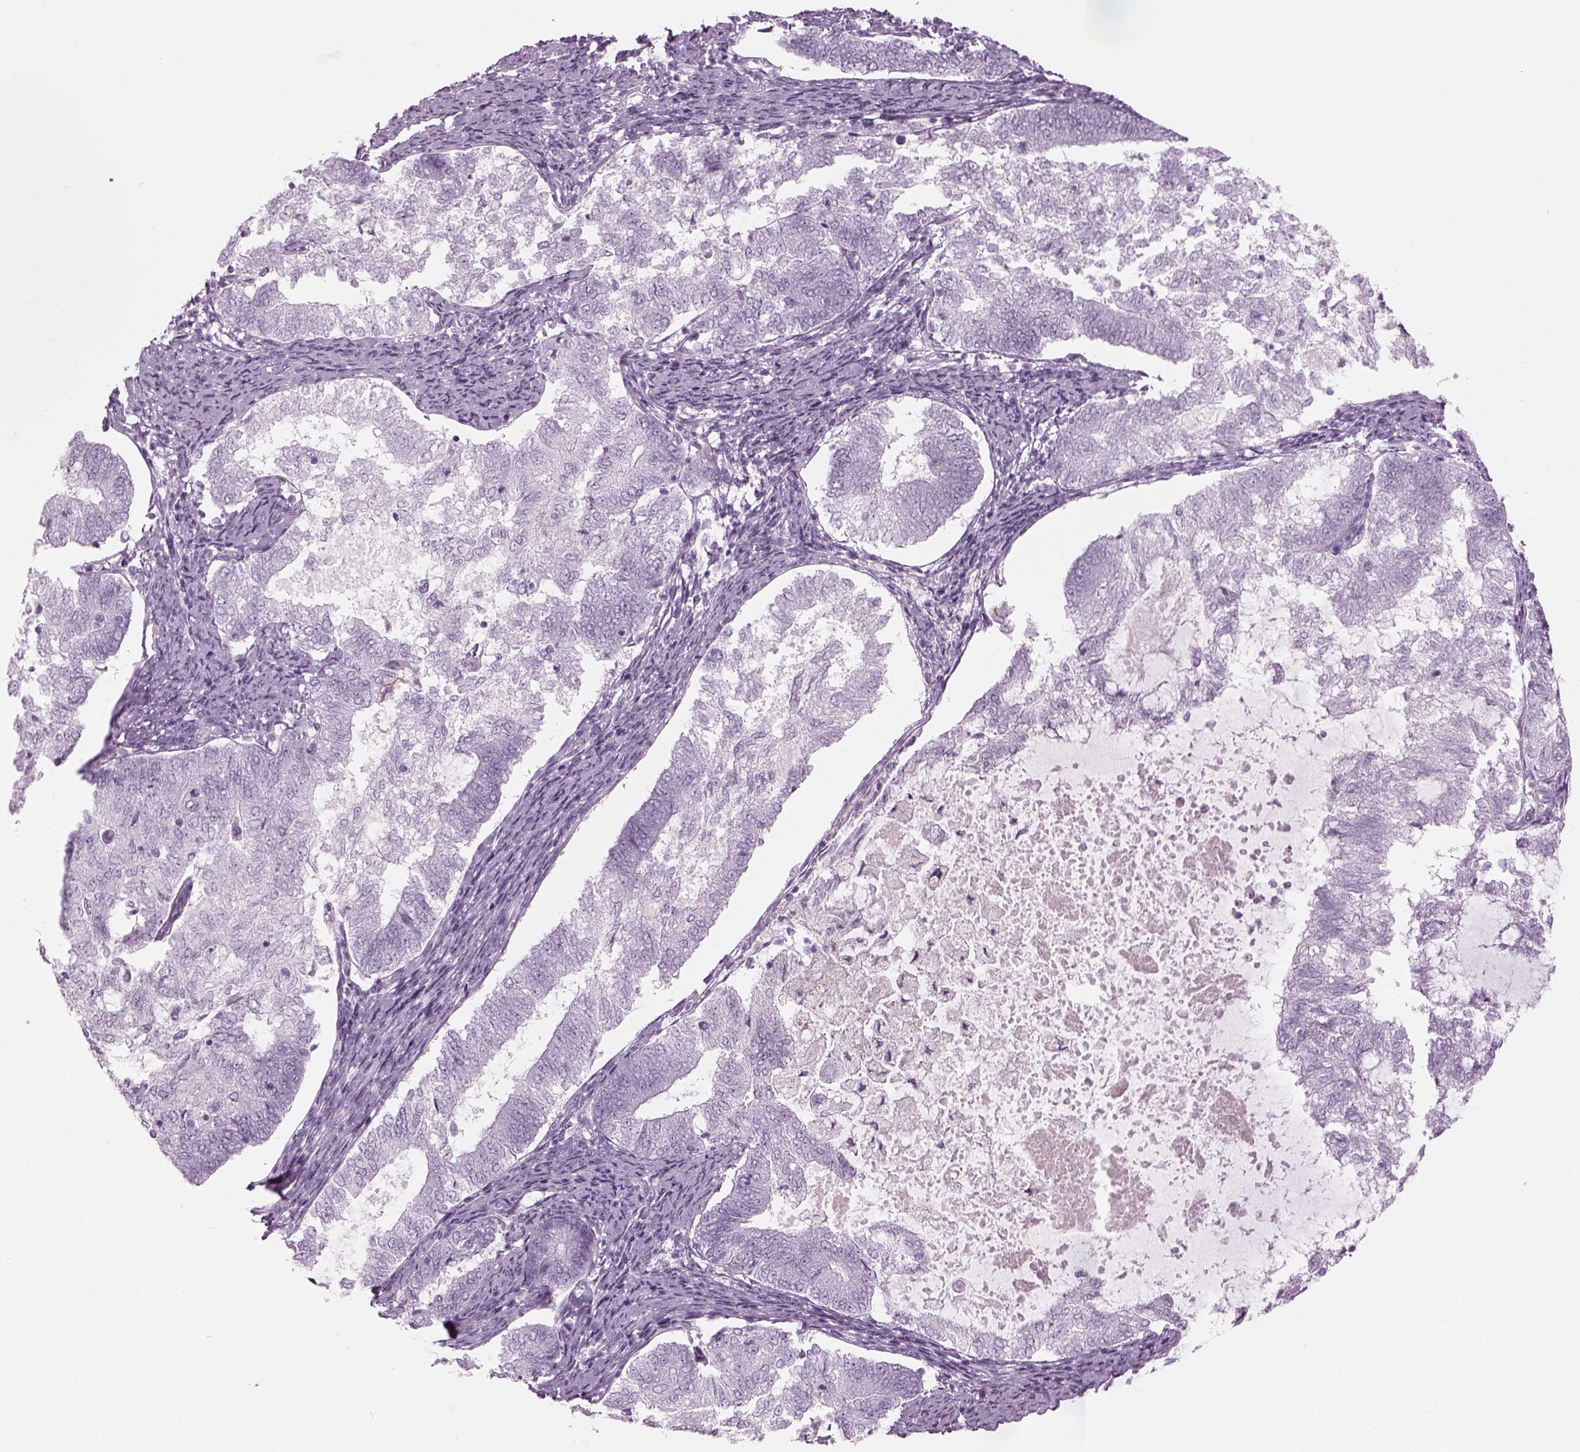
{"staining": {"intensity": "negative", "quantity": "none", "location": "none"}, "tissue": "endometrial cancer", "cell_type": "Tumor cells", "image_type": "cancer", "snomed": [{"axis": "morphology", "description": "Adenocarcinoma, NOS"}, {"axis": "topography", "description": "Endometrium"}], "caption": "Tumor cells are negative for brown protein staining in endometrial cancer. The staining was performed using DAB to visualize the protein expression in brown, while the nuclei were stained in blue with hematoxylin (Magnification: 20x).", "gene": "SAG", "patient": {"sex": "female", "age": 65}}